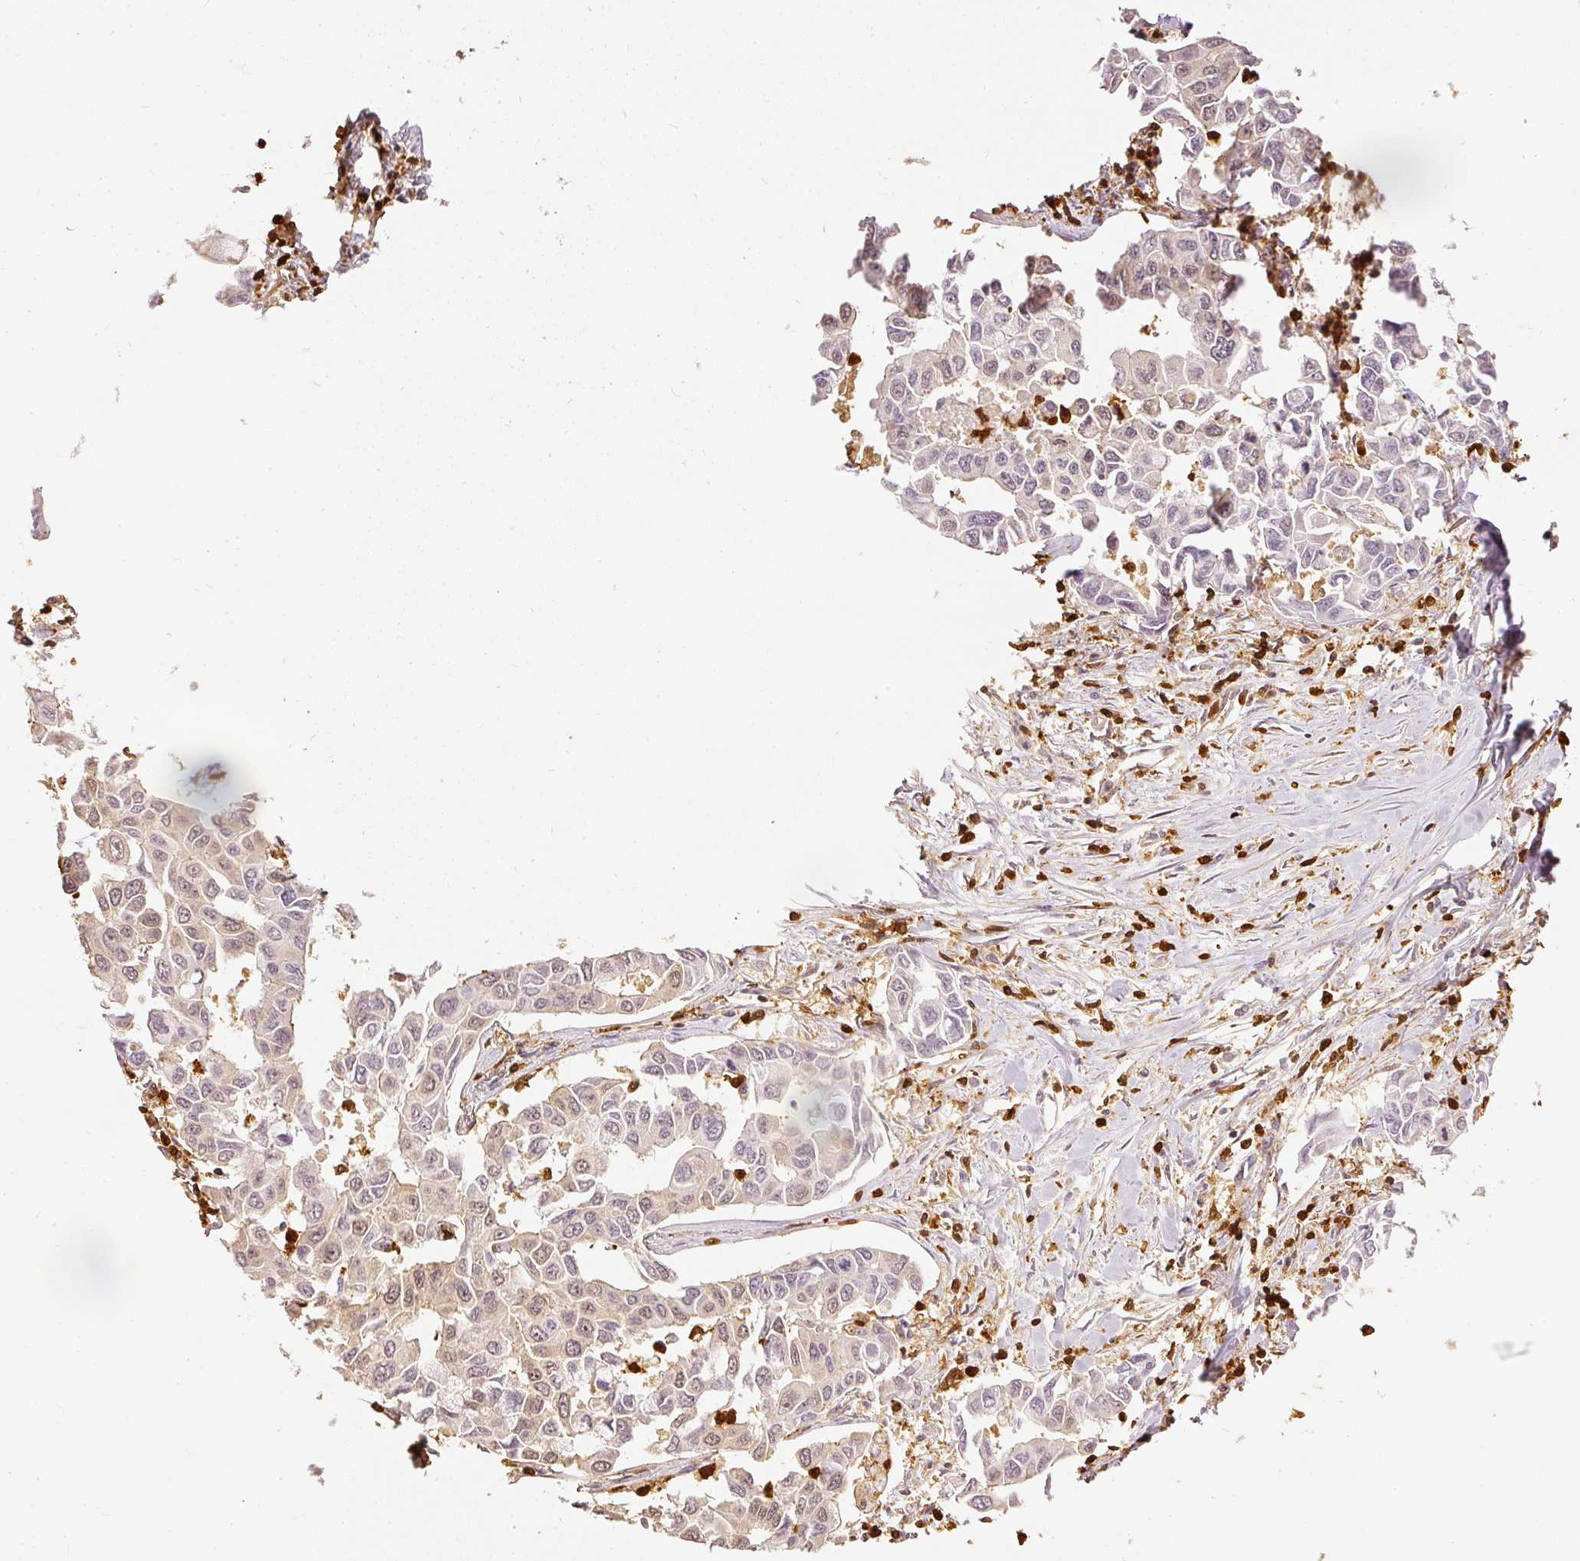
{"staining": {"intensity": "weak", "quantity": "25%-75%", "location": "cytoplasmic/membranous,nuclear"}, "tissue": "lung cancer", "cell_type": "Tumor cells", "image_type": "cancer", "snomed": [{"axis": "morphology", "description": "Adenocarcinoma, NOS"}, {"axis": "topography", "description": "Lung"}], "caption": "Immunohistochemical staining of lung cancer reveals low levels of weak cytoplasmic/membranous and nuclear positivity in approximately 25%-75% of tumor cells.", "gene": "PFN1", "patient": {"sex": "male", "age": 64}}